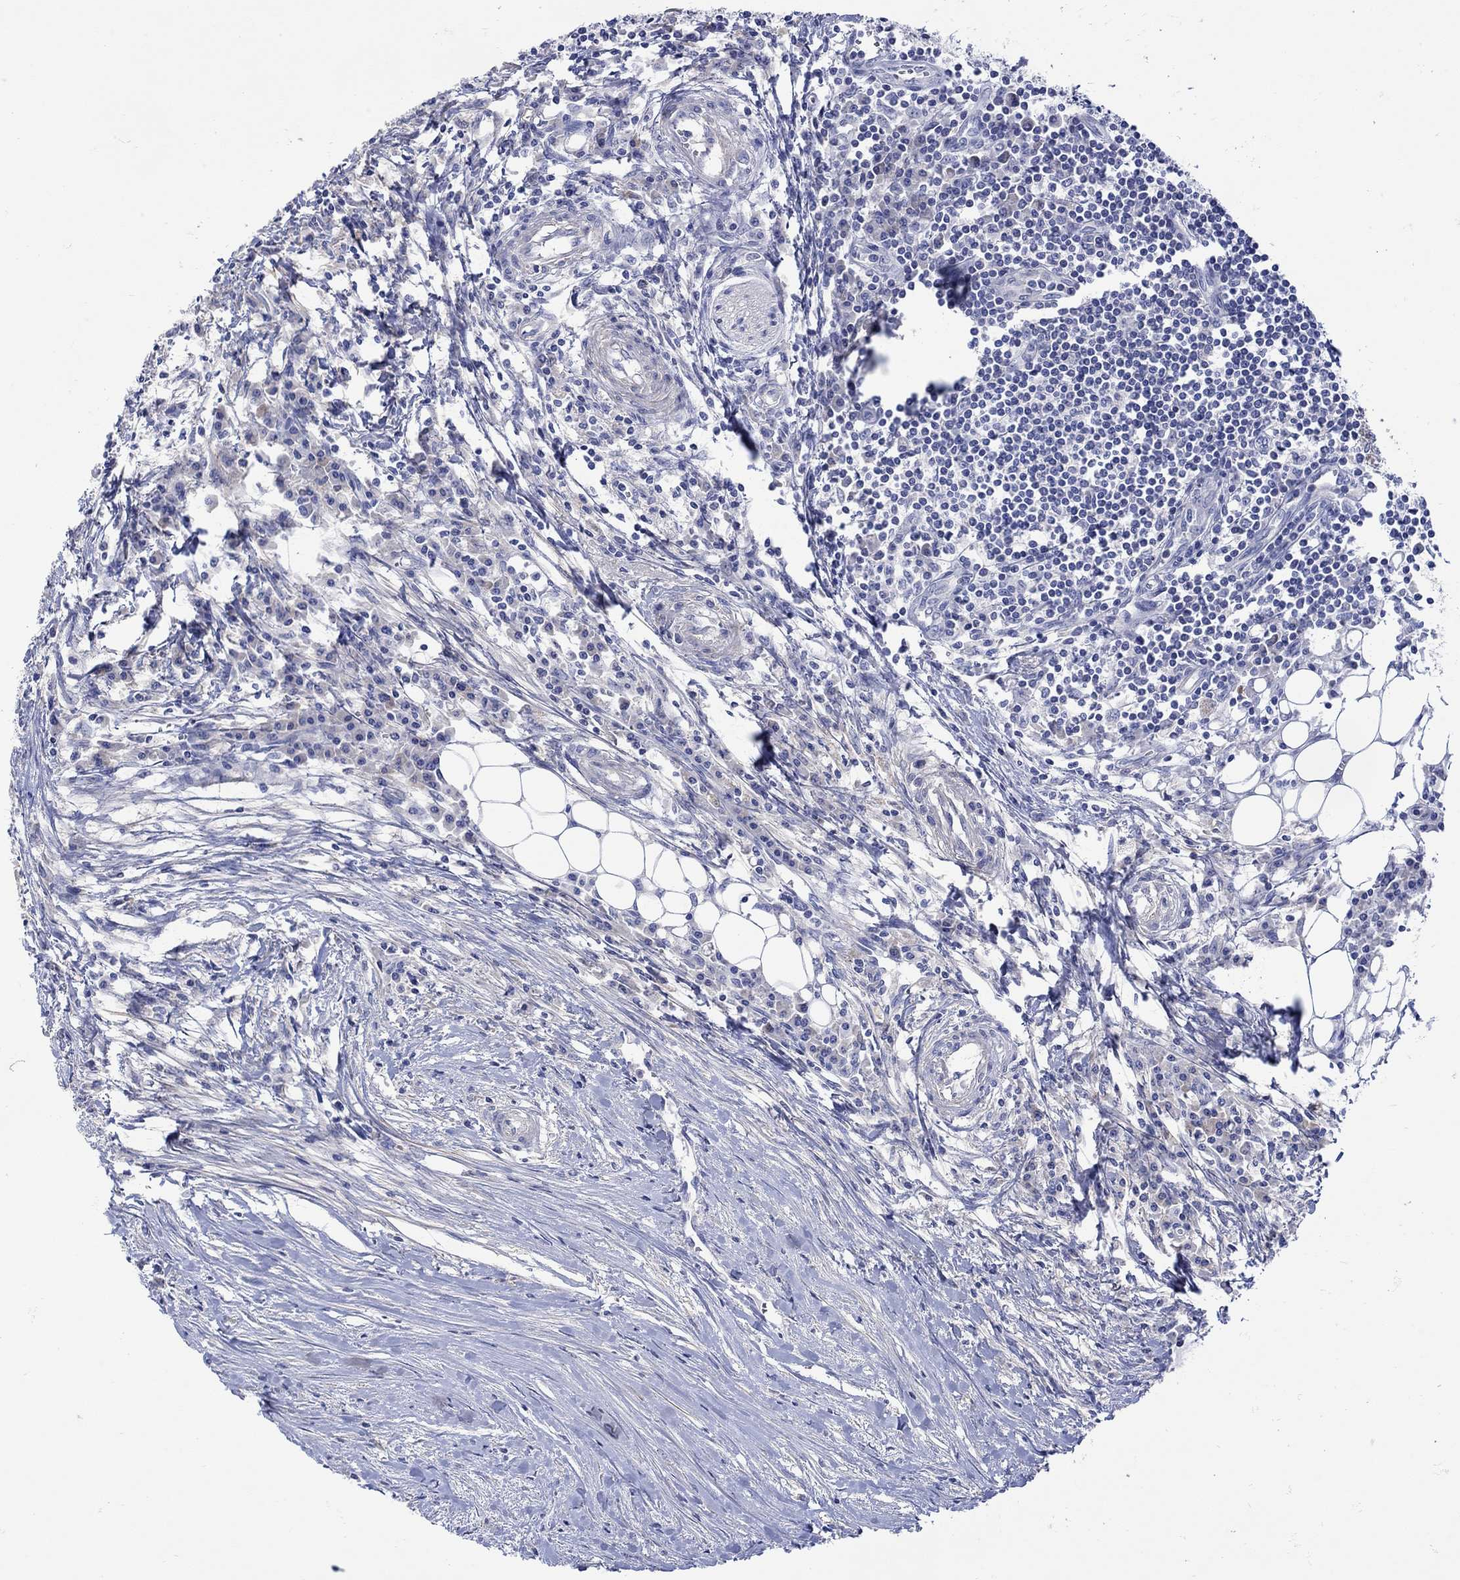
{"staining": {"intensity": "negative", "quantity": "none", "location": "none"}, "tissue": "colorectal cancer", "cell_type": "Tumor cells", "image_type": "cancer", "snomed": [{"axis": "morphology", "description": "Adenocarcinoma, NOS"}, {"axis": "topography", "description": "Colon"}], "caption": "Micrograph shows no protein expression in tumor cells of adenocarcinoma (colorectal) tissue.", "gene": "MSI1", "patient": {"sex": "male", "age": 53}}